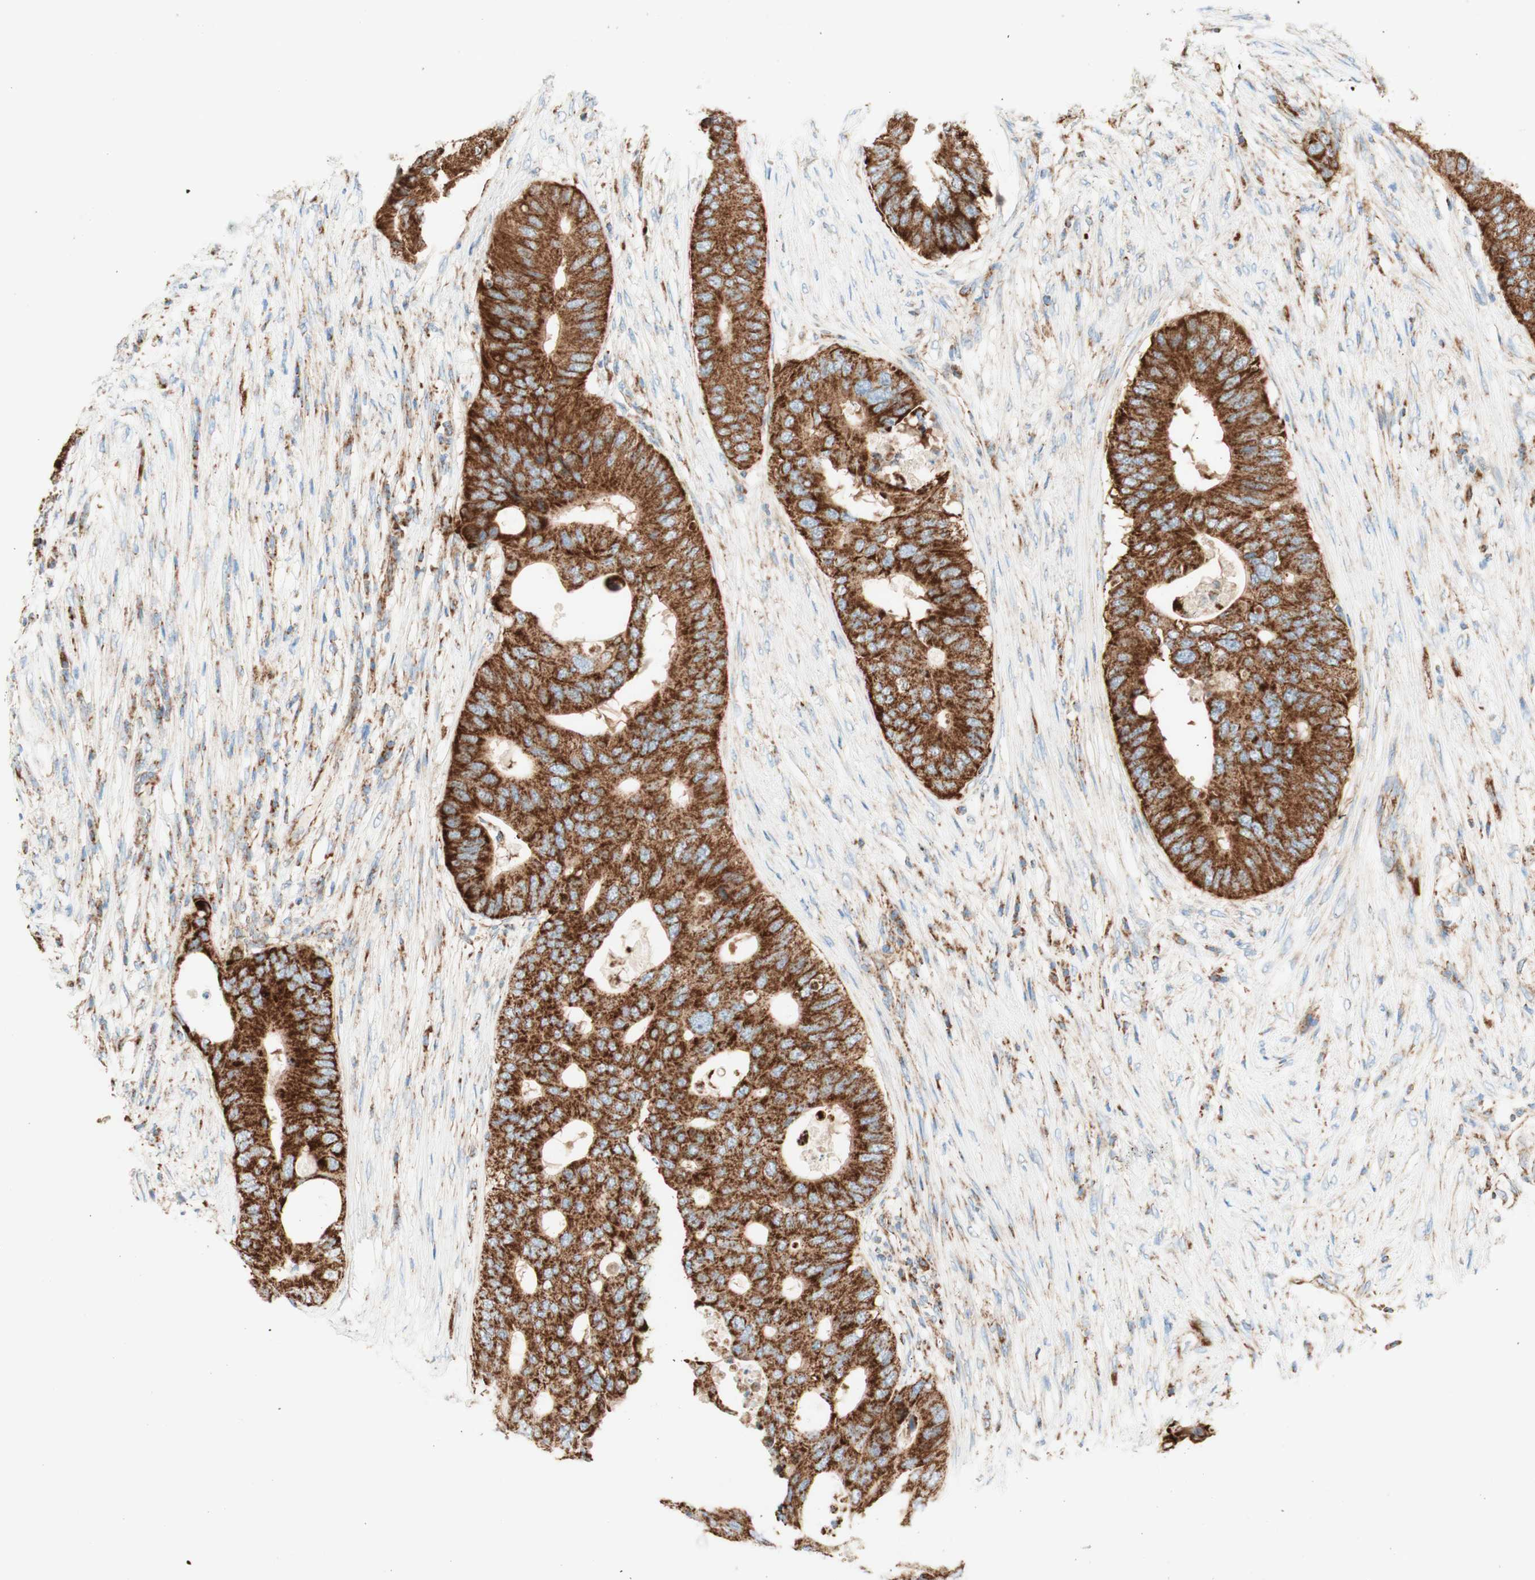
{"staining": {"intensity": "strong", "quantity": ">75%", "location": "cytoplasmic/membranous"}, "tissue": "colorectal cancer", "cell_type": "Tumor cells", "image_type": "cancer", "snomed": [{"axis": "morphology", "description": "Adenocarcinoma, NOS"}, {"axis": "topography", "description": "Colon"}], "caption": "A brown stain highlights strong cytoplasmic/membranous staining of a protein in colorectal adenocarcinoma tumor cells.", "gene": "TOMM20", "patient": {"sex": "male", "age": 71}}